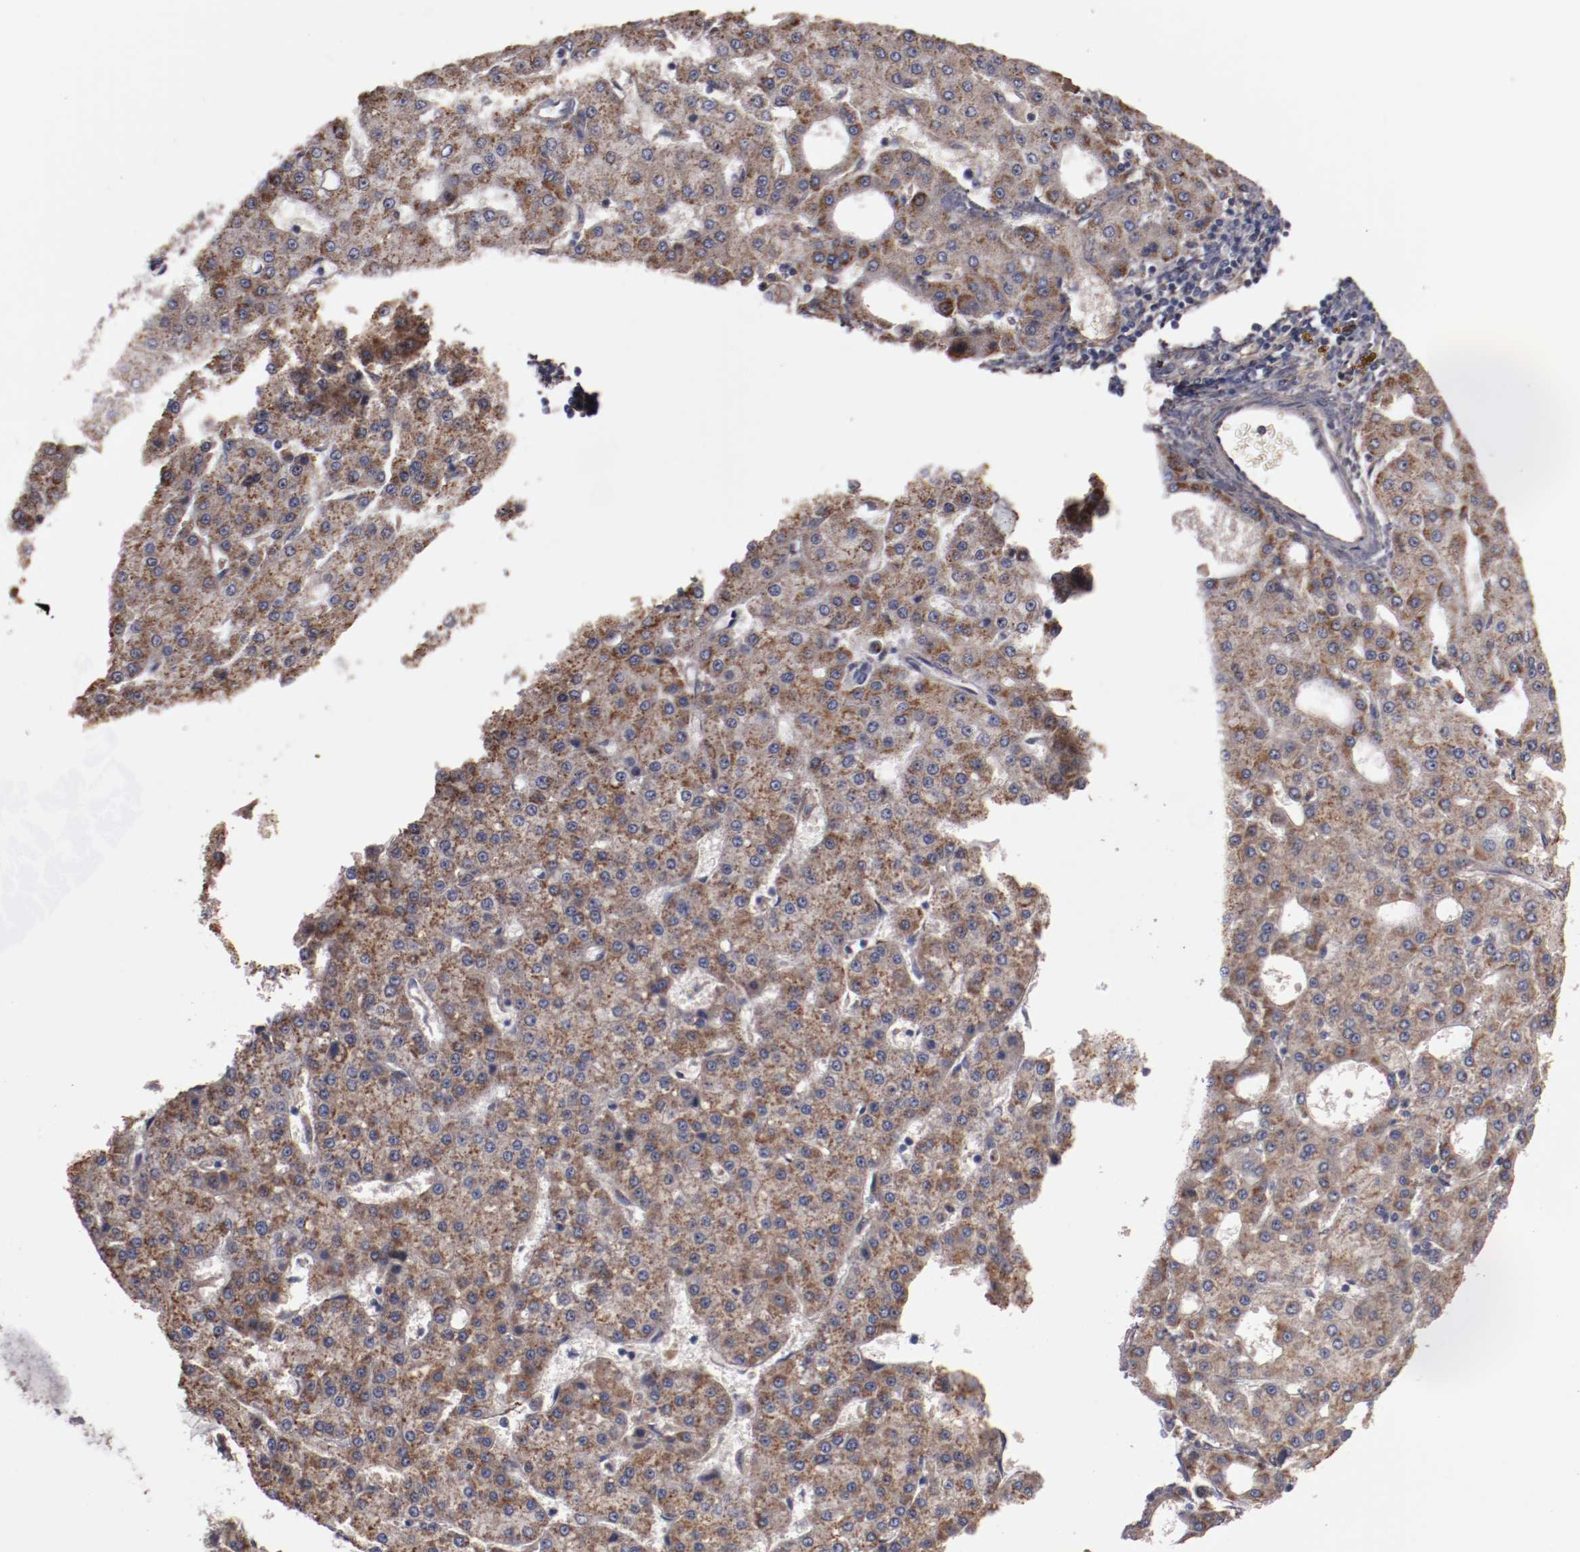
{"staining": {"intensity": "weak", "quantity": ">75%", "location": "cytoplasmic/membranous"}, "tissue": "liver cancer", "cell_type": "Tumor cells", "image_type": "cancer", "snomed": [{"axis": "morphology", "description": "Carcinoma, Hepatocellular, NOS"}, {"axis": "topography", "description": "Liver"}], "caption": "This image shows IHC staining of human liver cancer (hepatocellular carcinoma), with low weak cytoplasmic/membranous expression in about >75% of tumor cells.", "gene": "DIPK2B", "patient": {"sex": "male", "age": 47}}